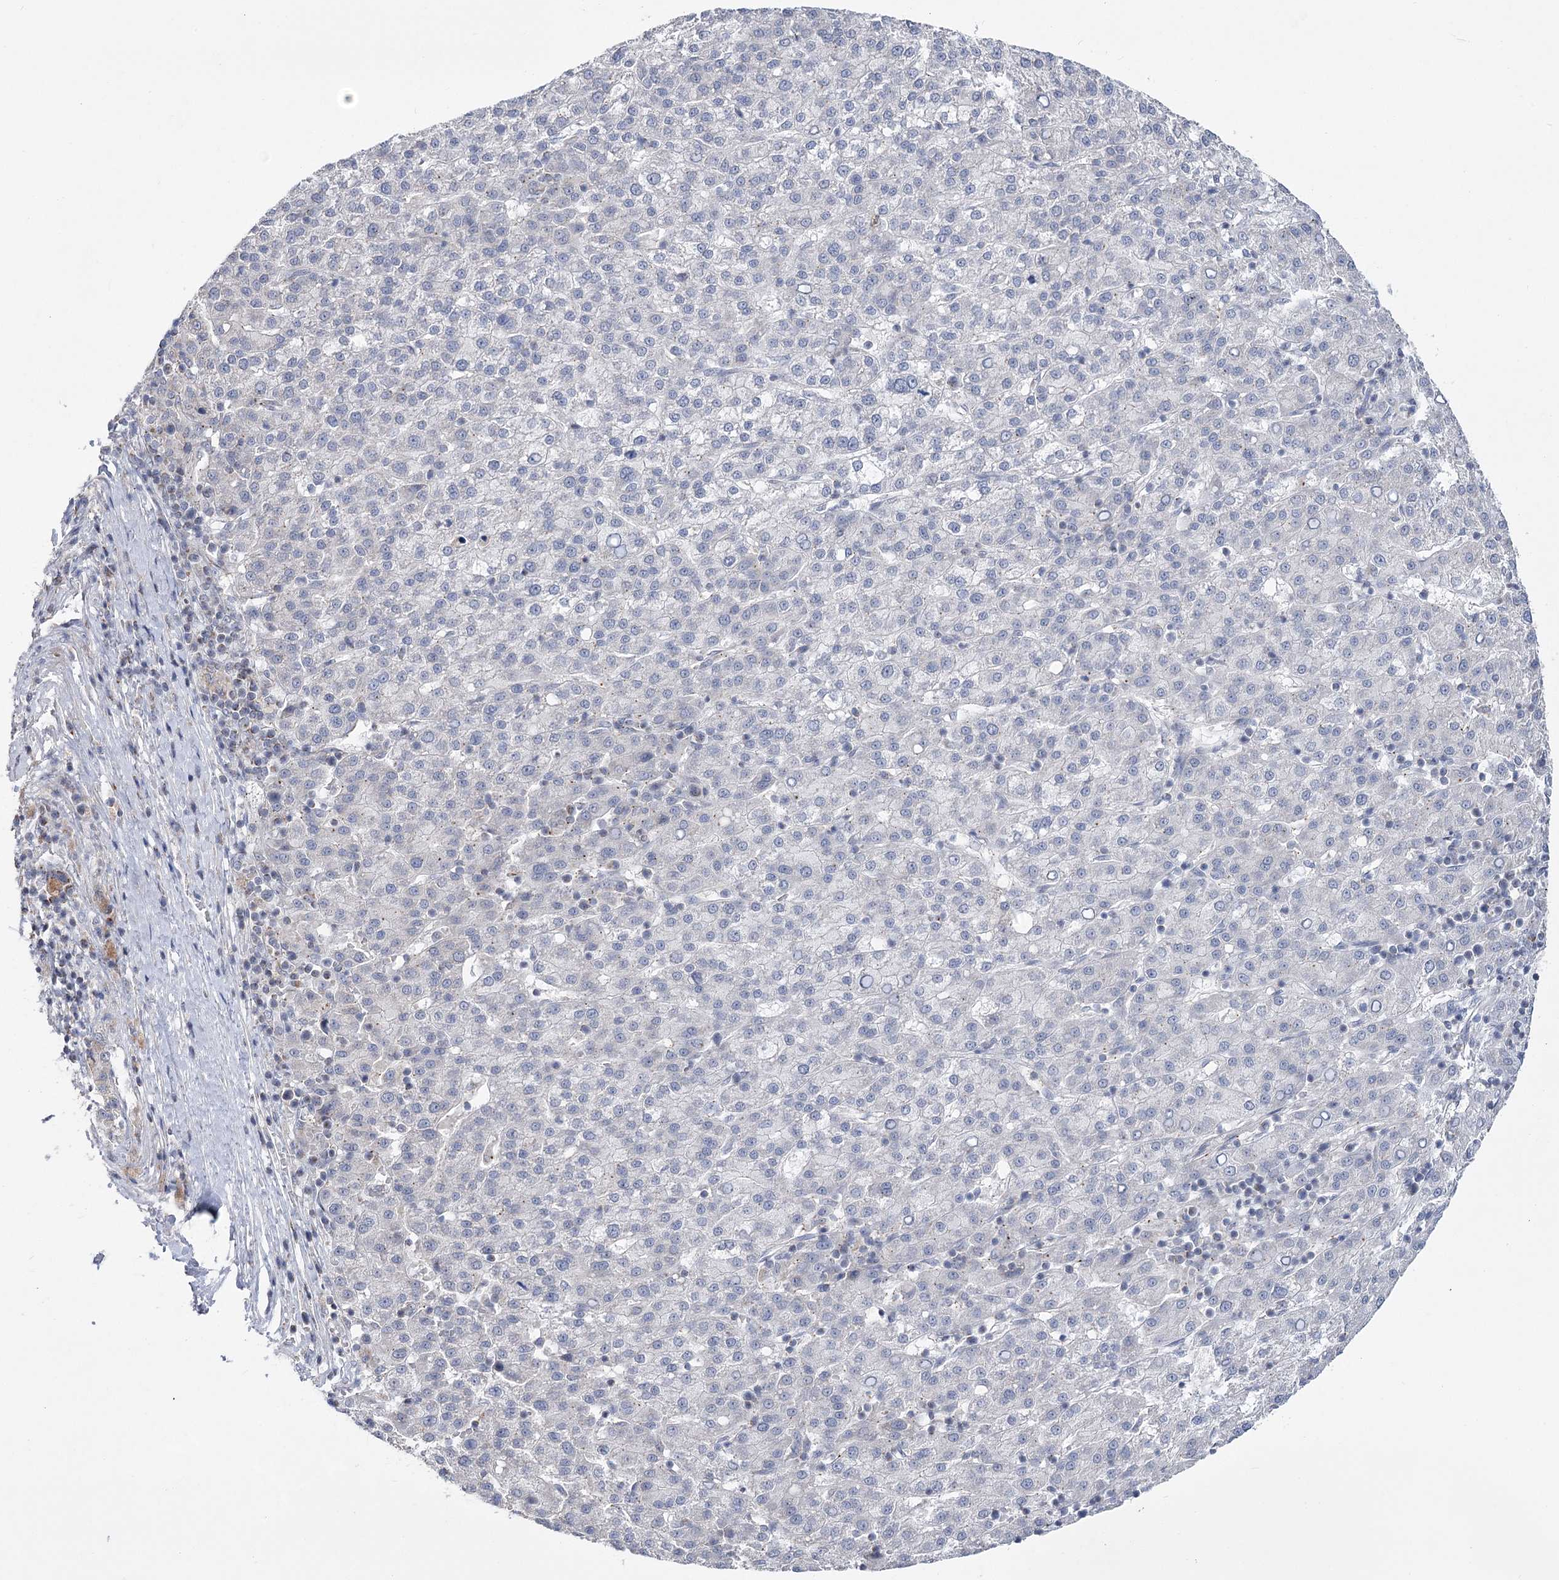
{"staining": {"intensity": "negative", "quantity": "none", "location": "none"}, "tissue": "liver cancer", "cell_type": "Tumor cells", "image_type": "cancer", "snomed": [{"axis": "morphology", "description": "Carcinoma, Hepatocellular, NOS"}, {"axis": "topography", "description": "Liver"}], "caption": "There is no significant staining in tumor cells of liver cancer (hepatocellular carcinoma).", "gene": "PDHB", "patient": {"sex": "female", "age": 58}}